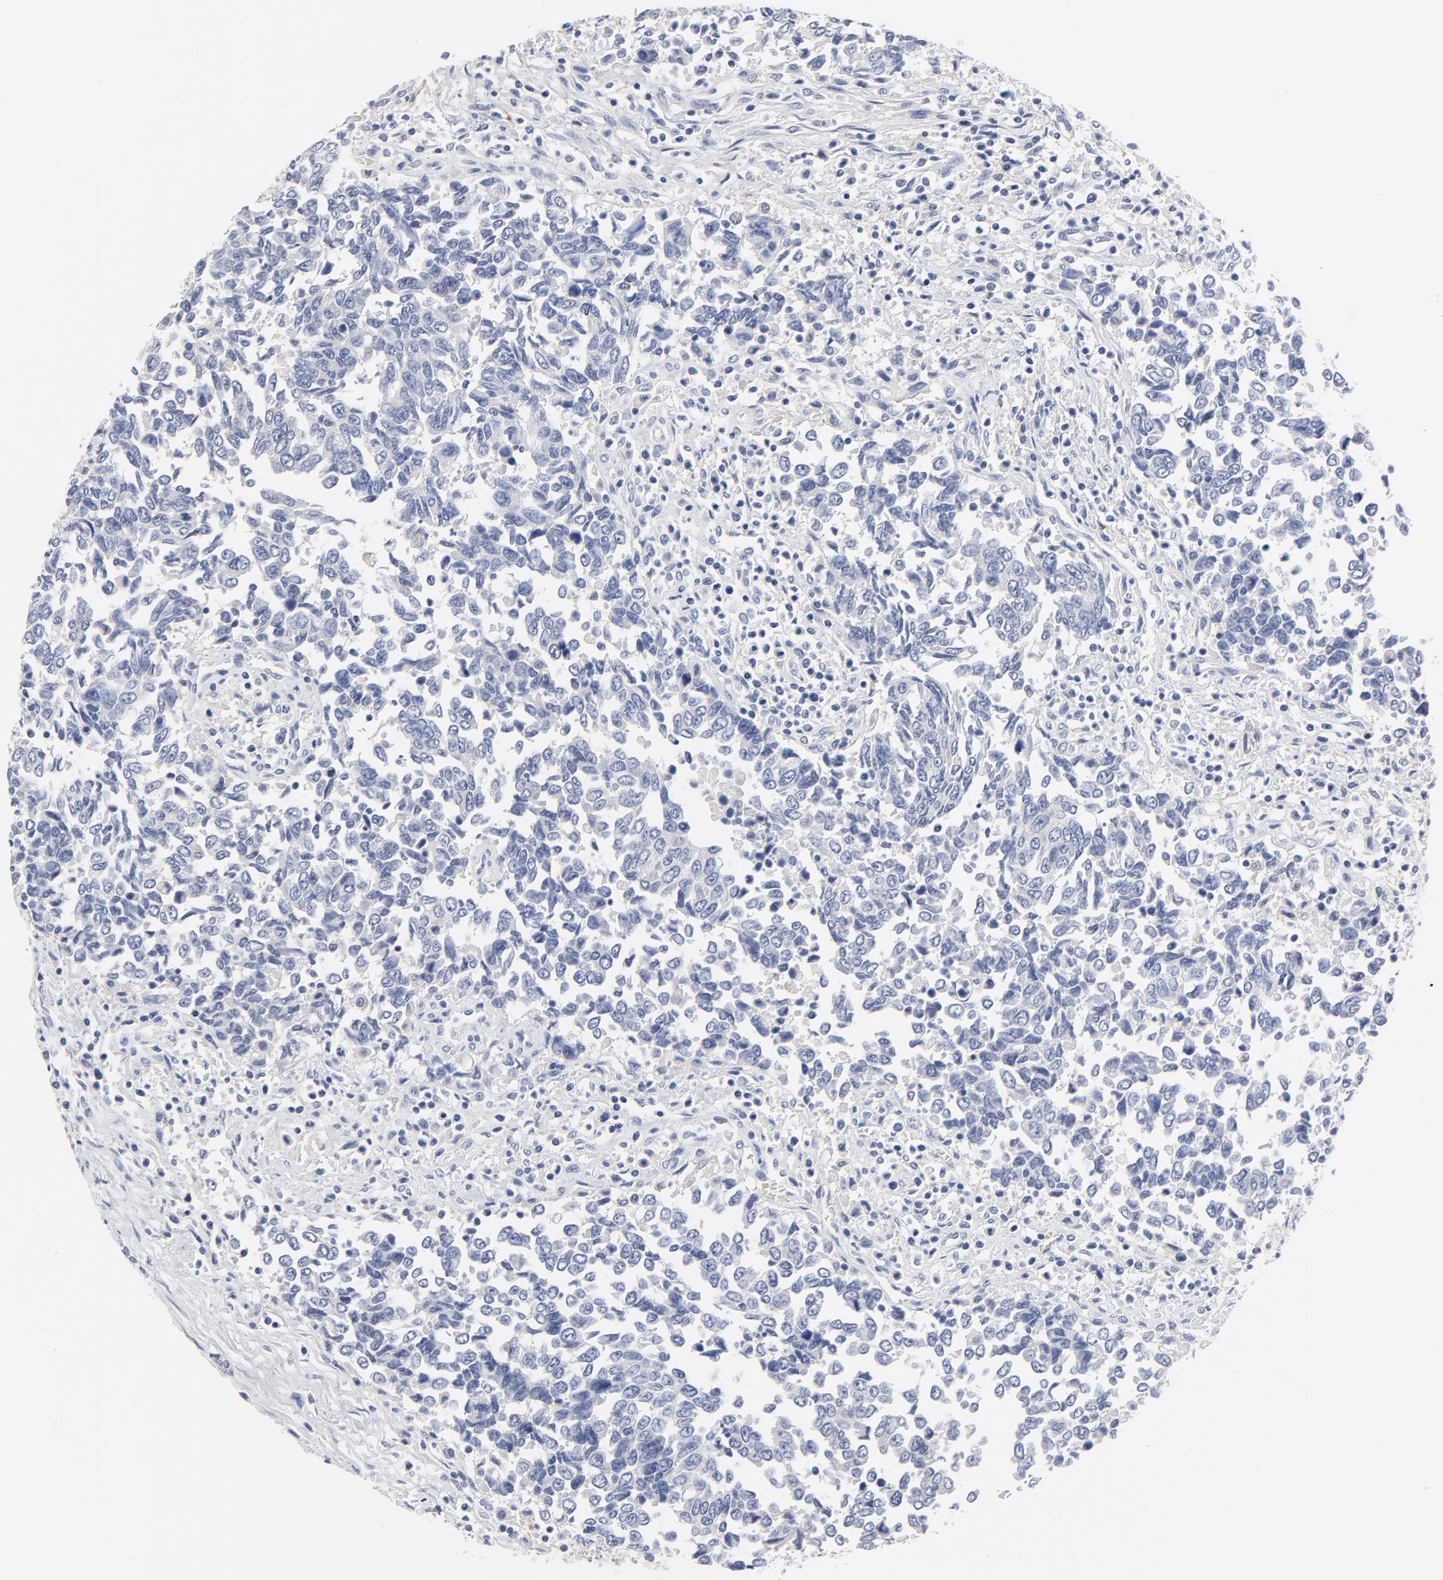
{"staining": {"intensity": "negative", "quantity": "none", "location": "none"}, "tissue": "urothelial cancer", "cell_type": "Tumor cells", "image_type": "cancer", "snomed": [{"axis": "morphology", "description": "Urothelial carcinoma, High grade"}, {"axis": "topography", "description": "Urinary bladder"}], "caption": "Immunohistochemical staining of urothelial carcinoma (high-grade) demonstrates no significant expression in tumor cells.", "gene": "DHRSX", "patient": {"sex": "male", "age": 86}}